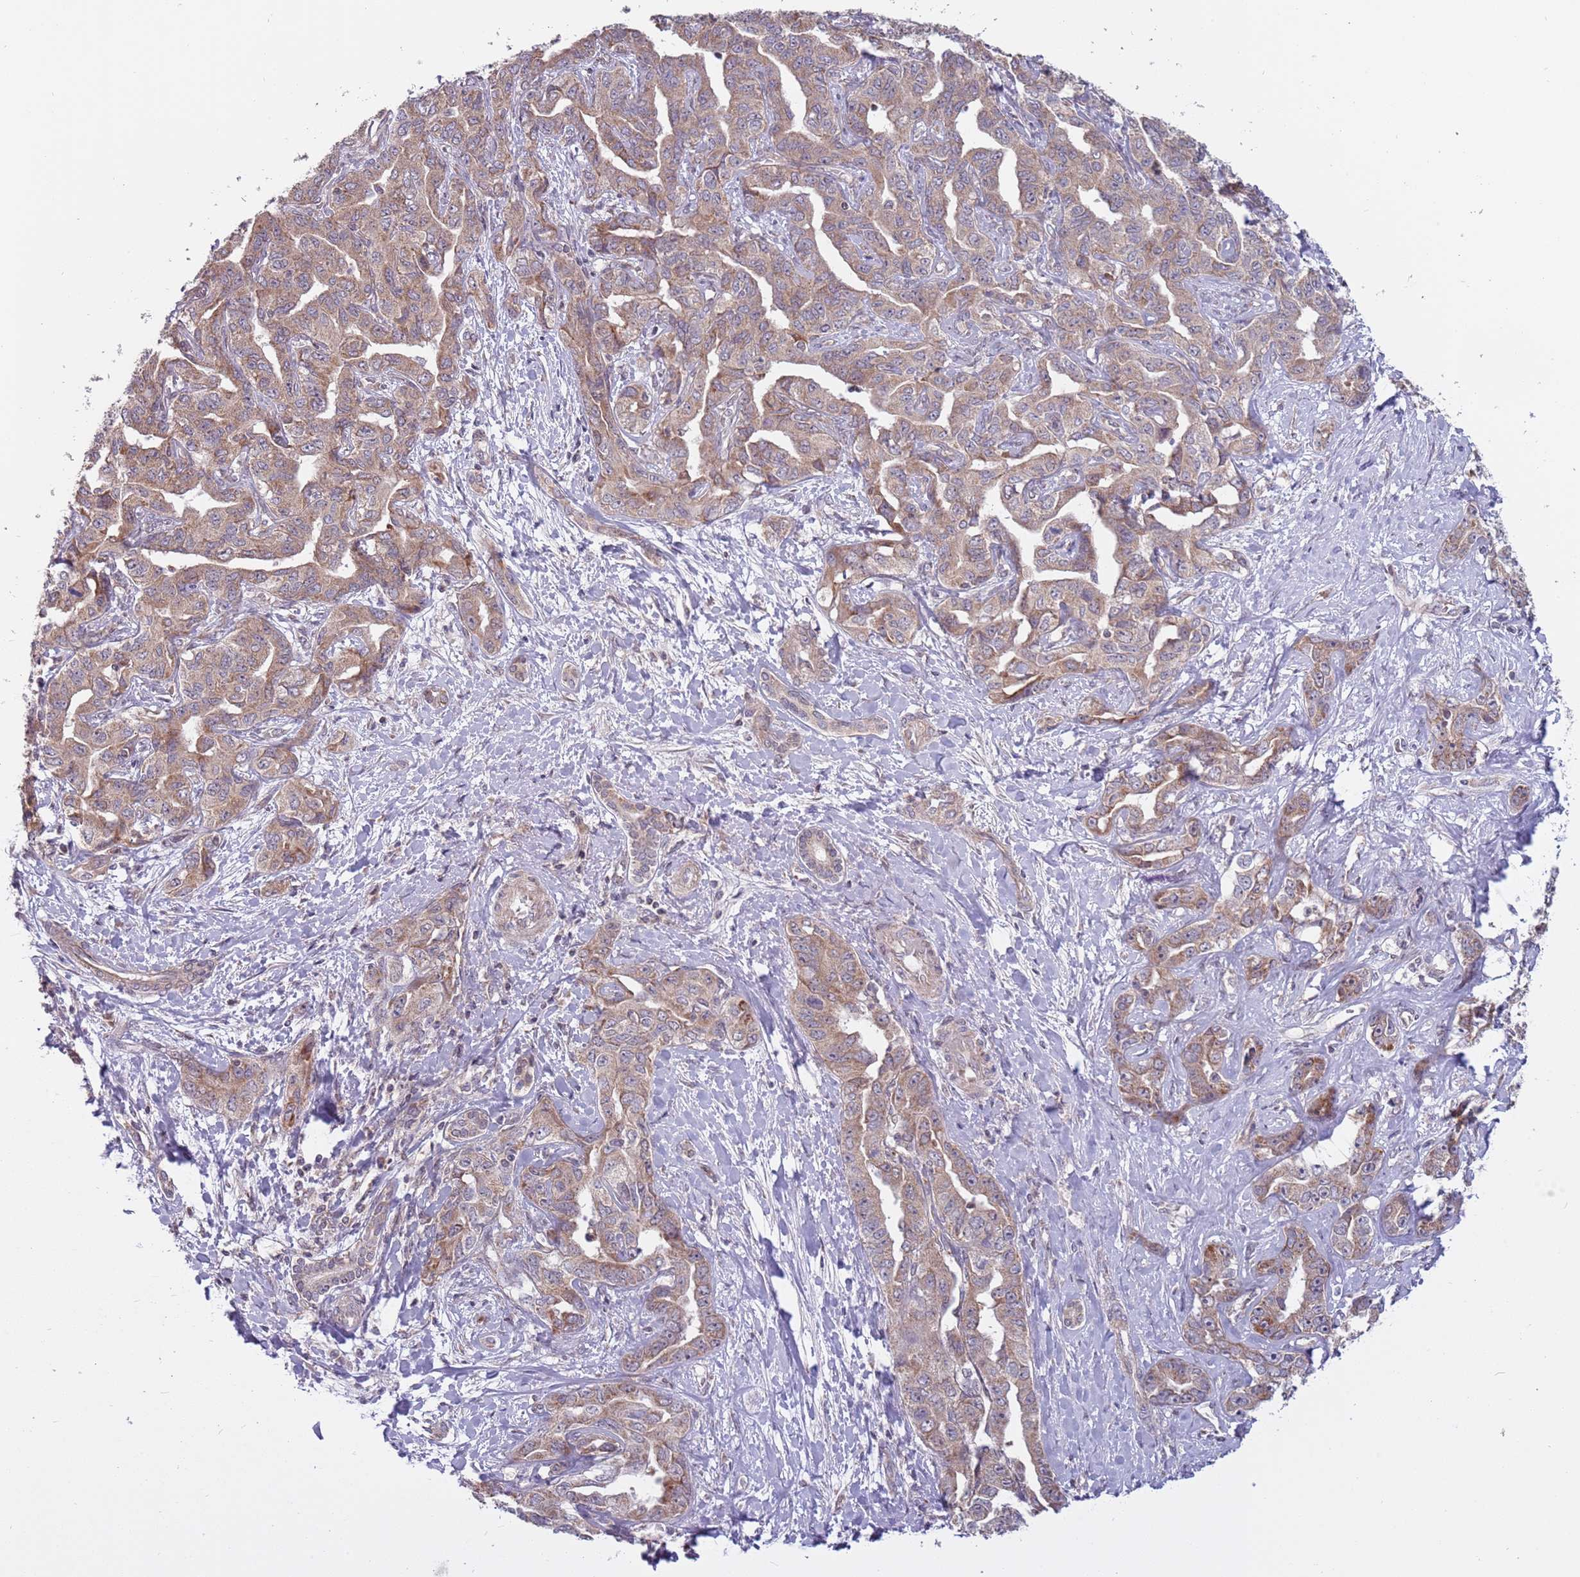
{"staining": {"intensity": "weak", "quantity": ">75%", "location": "cytoplasmic/membranous"}, "tissue": "liver cancer", "cell_type": "Tumor cells", "image_type": "cancer", "snomed": [{"axis": "morphology", "description": "Cholangiocarcinoma"}, {"axis": "topography", "description": "Liver"}], "caption": "Immunohistochemical staining of human liver cancer shows low levels of weak cytoplasmic/membranous staining in about >75% of tumor cells.", "gene": "RNF181", "patient": {"sex": "male", "age": 59}}